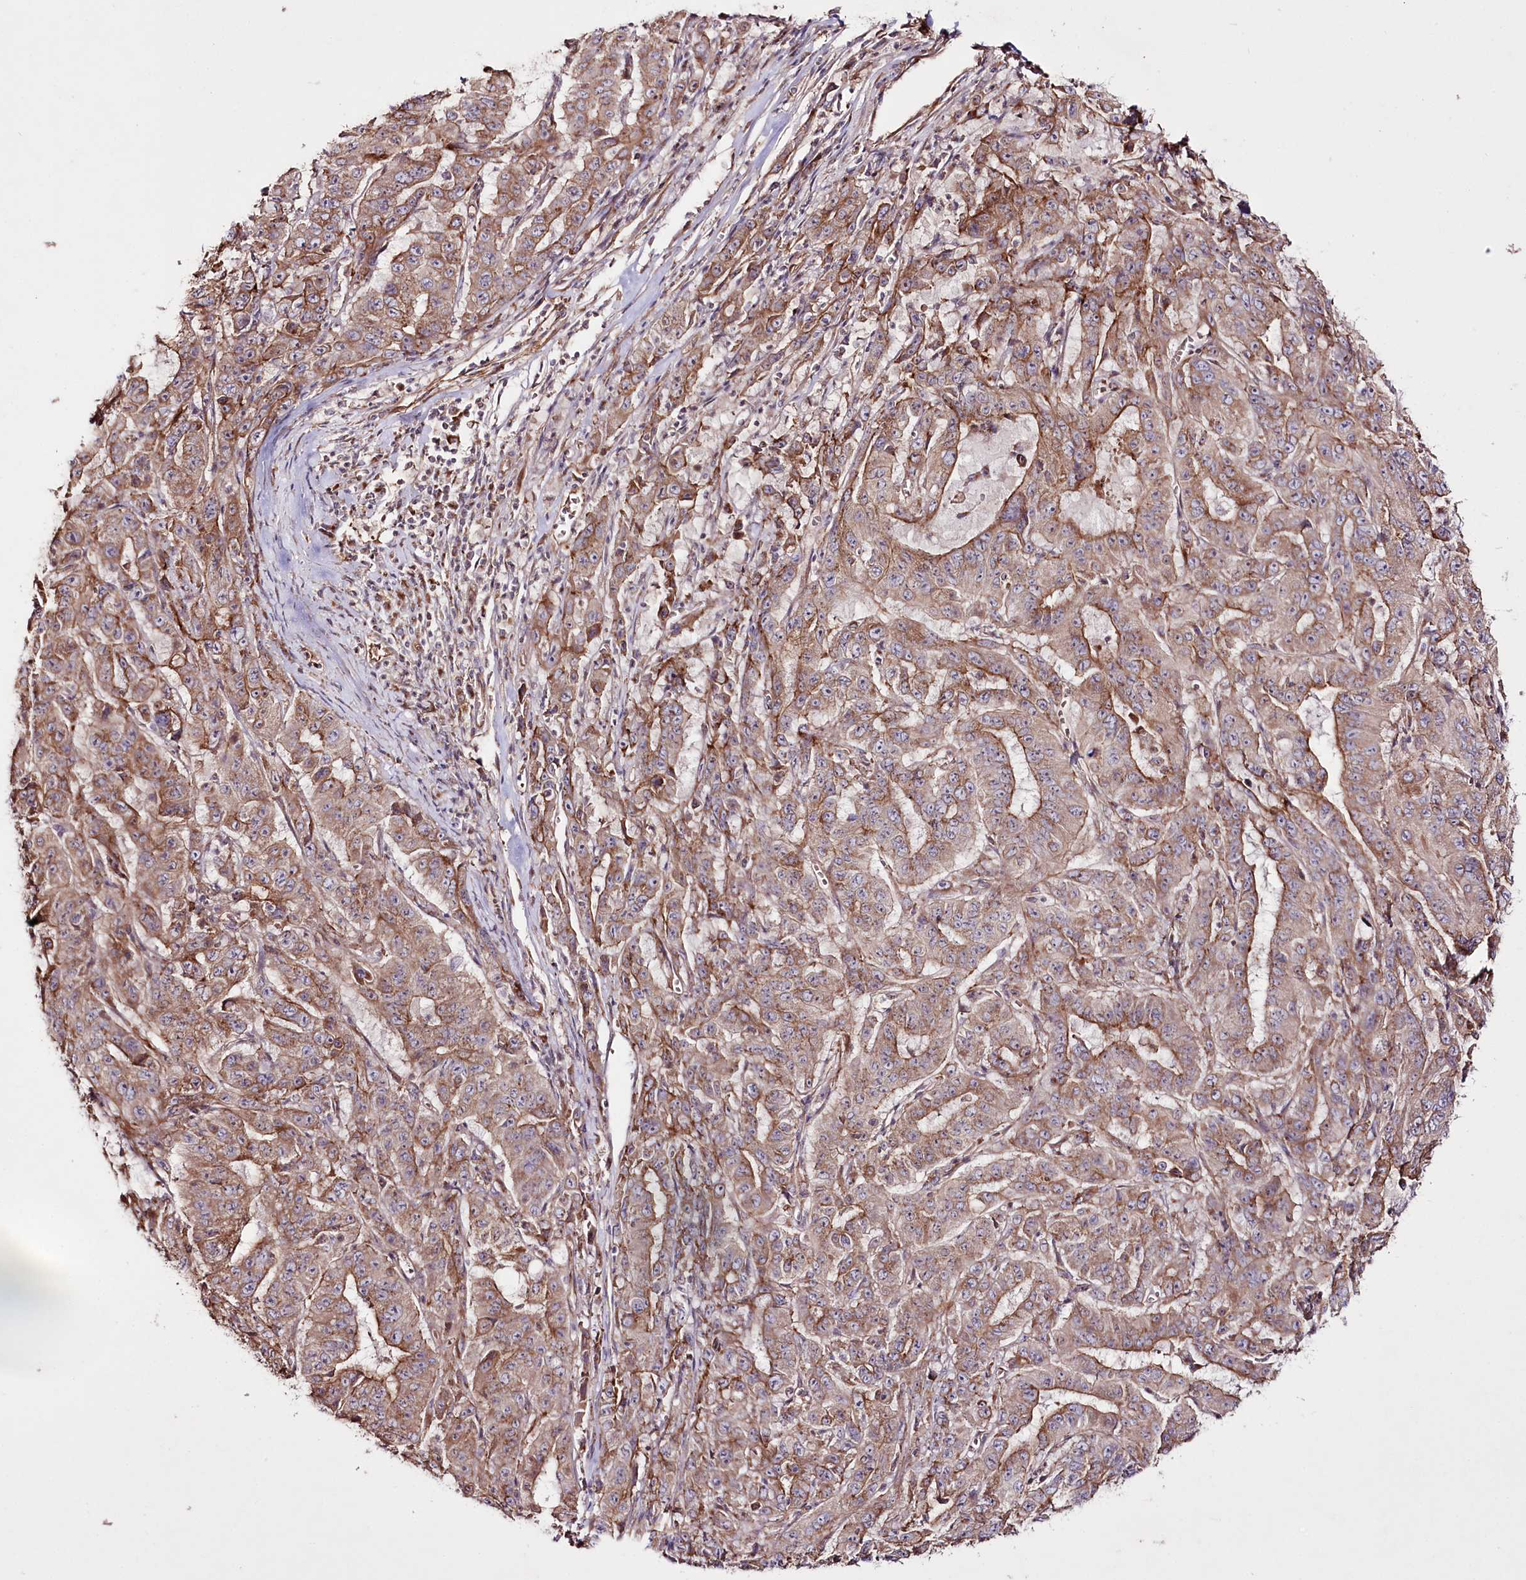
{"staining": {"intensity": "moderate", "quantity": ">75%", "location": "cytoplasmic/membranous"}, "tissue": "pancreatic cancer", "cell_type": "Tumor cells", "image_type": "cancer", "snomed": [{"axis": "morphology", "description": "Adenocarcinoma, NOS"}, {"axis": "topography", "description": "Pancreas"}], "caption": "This is a photomicrograph of immunohistochemistry staining of pancreatic cancer, which shows moderate positivity in the cytoplasmic/membranous of tumor cells.", "gene": "REXO2", "patient": {"sex": "male", "age": 63}}